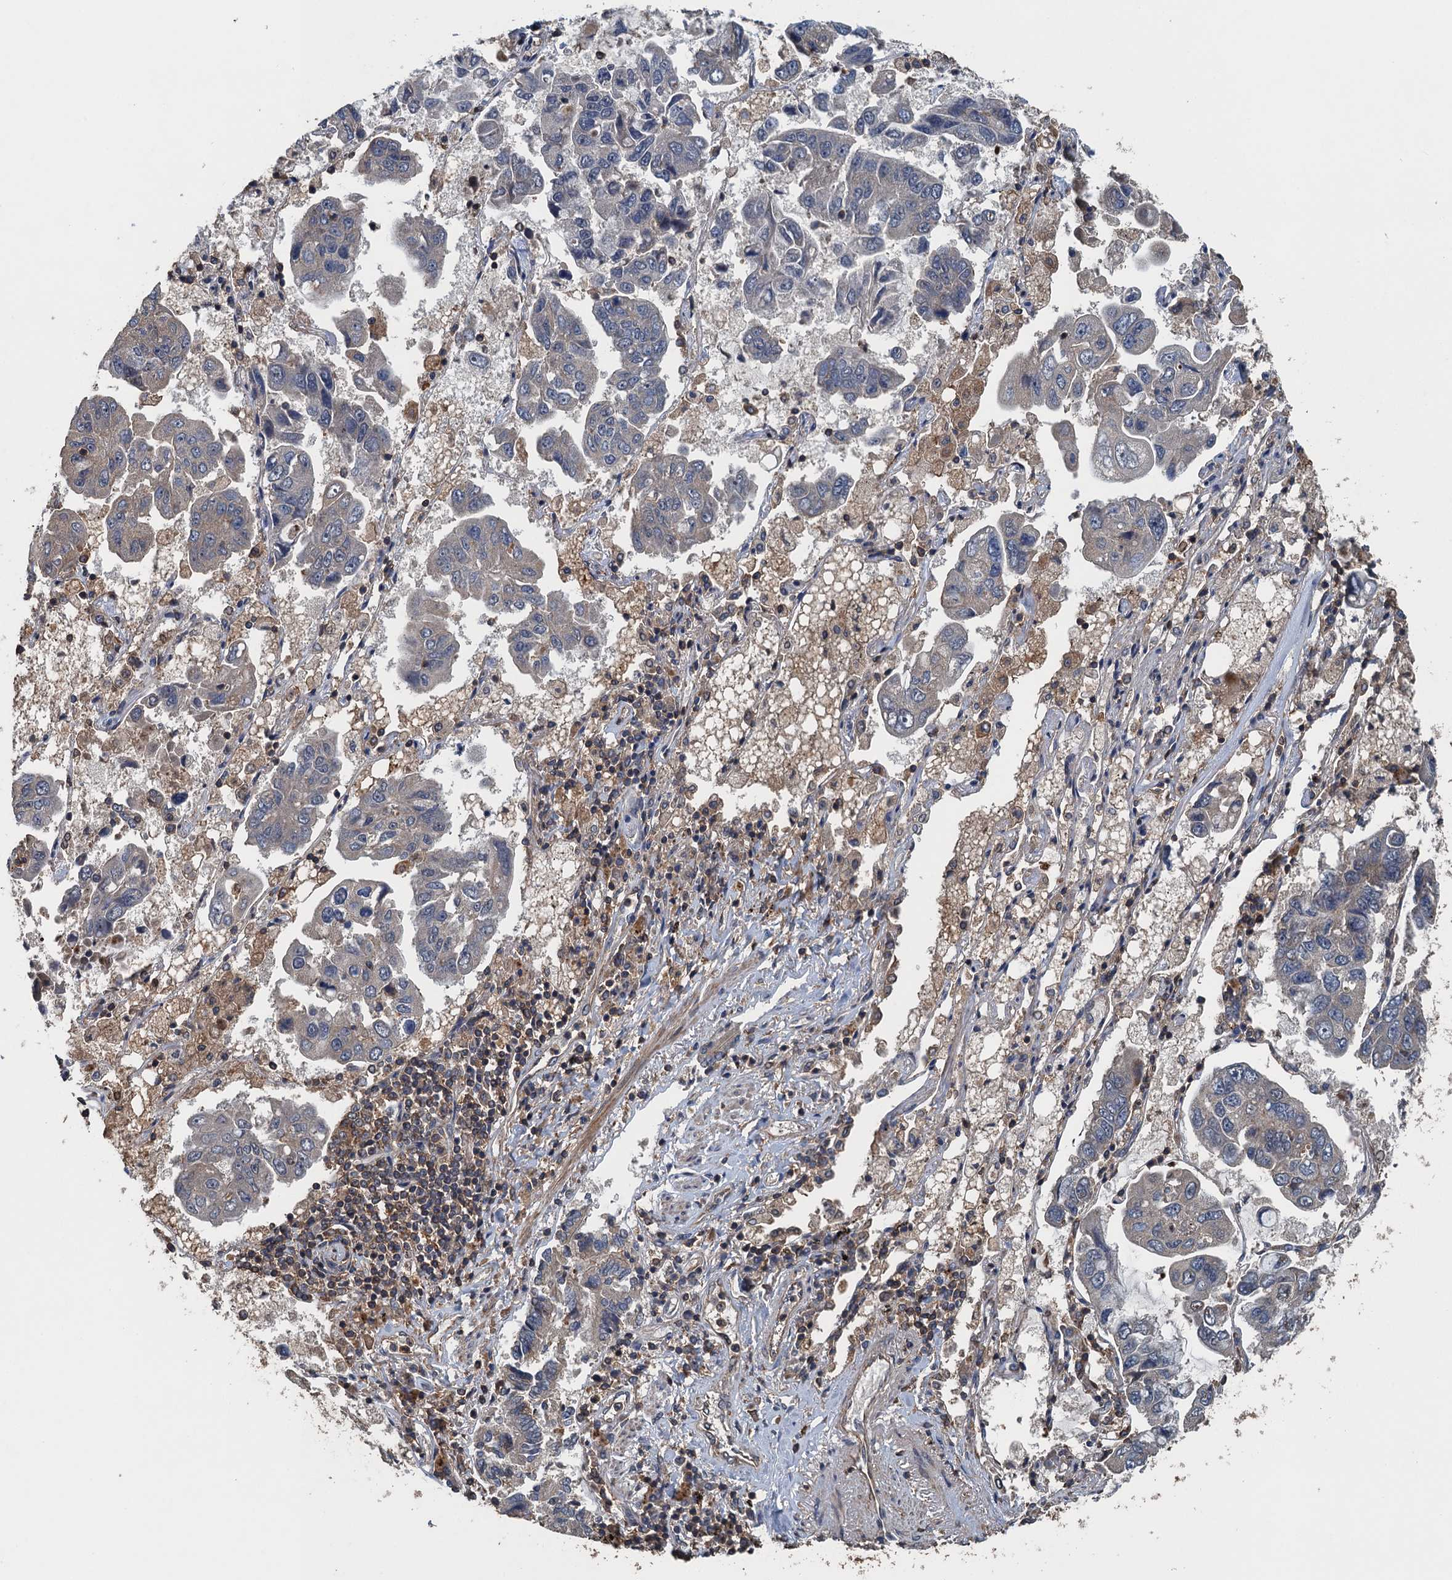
{"staining": {"intensity": "negative", "quantity": "none", "location": "none"}, "tissue": "lung cancer", "cell_type": "Tumor cells", "image_type": "cancer", "snomed": [{"axis": "morphology", "description": "Adenocarcinoma, NOS"}, {"axis": "topography", "description": "Lung"}], "caption": "This is an immunohistochemistry (IHC) micrograph of lung cancer. There is no expression in tumor cells.", "gene": "BORCS5", "patient": {"sex": "male", "age": 64}}